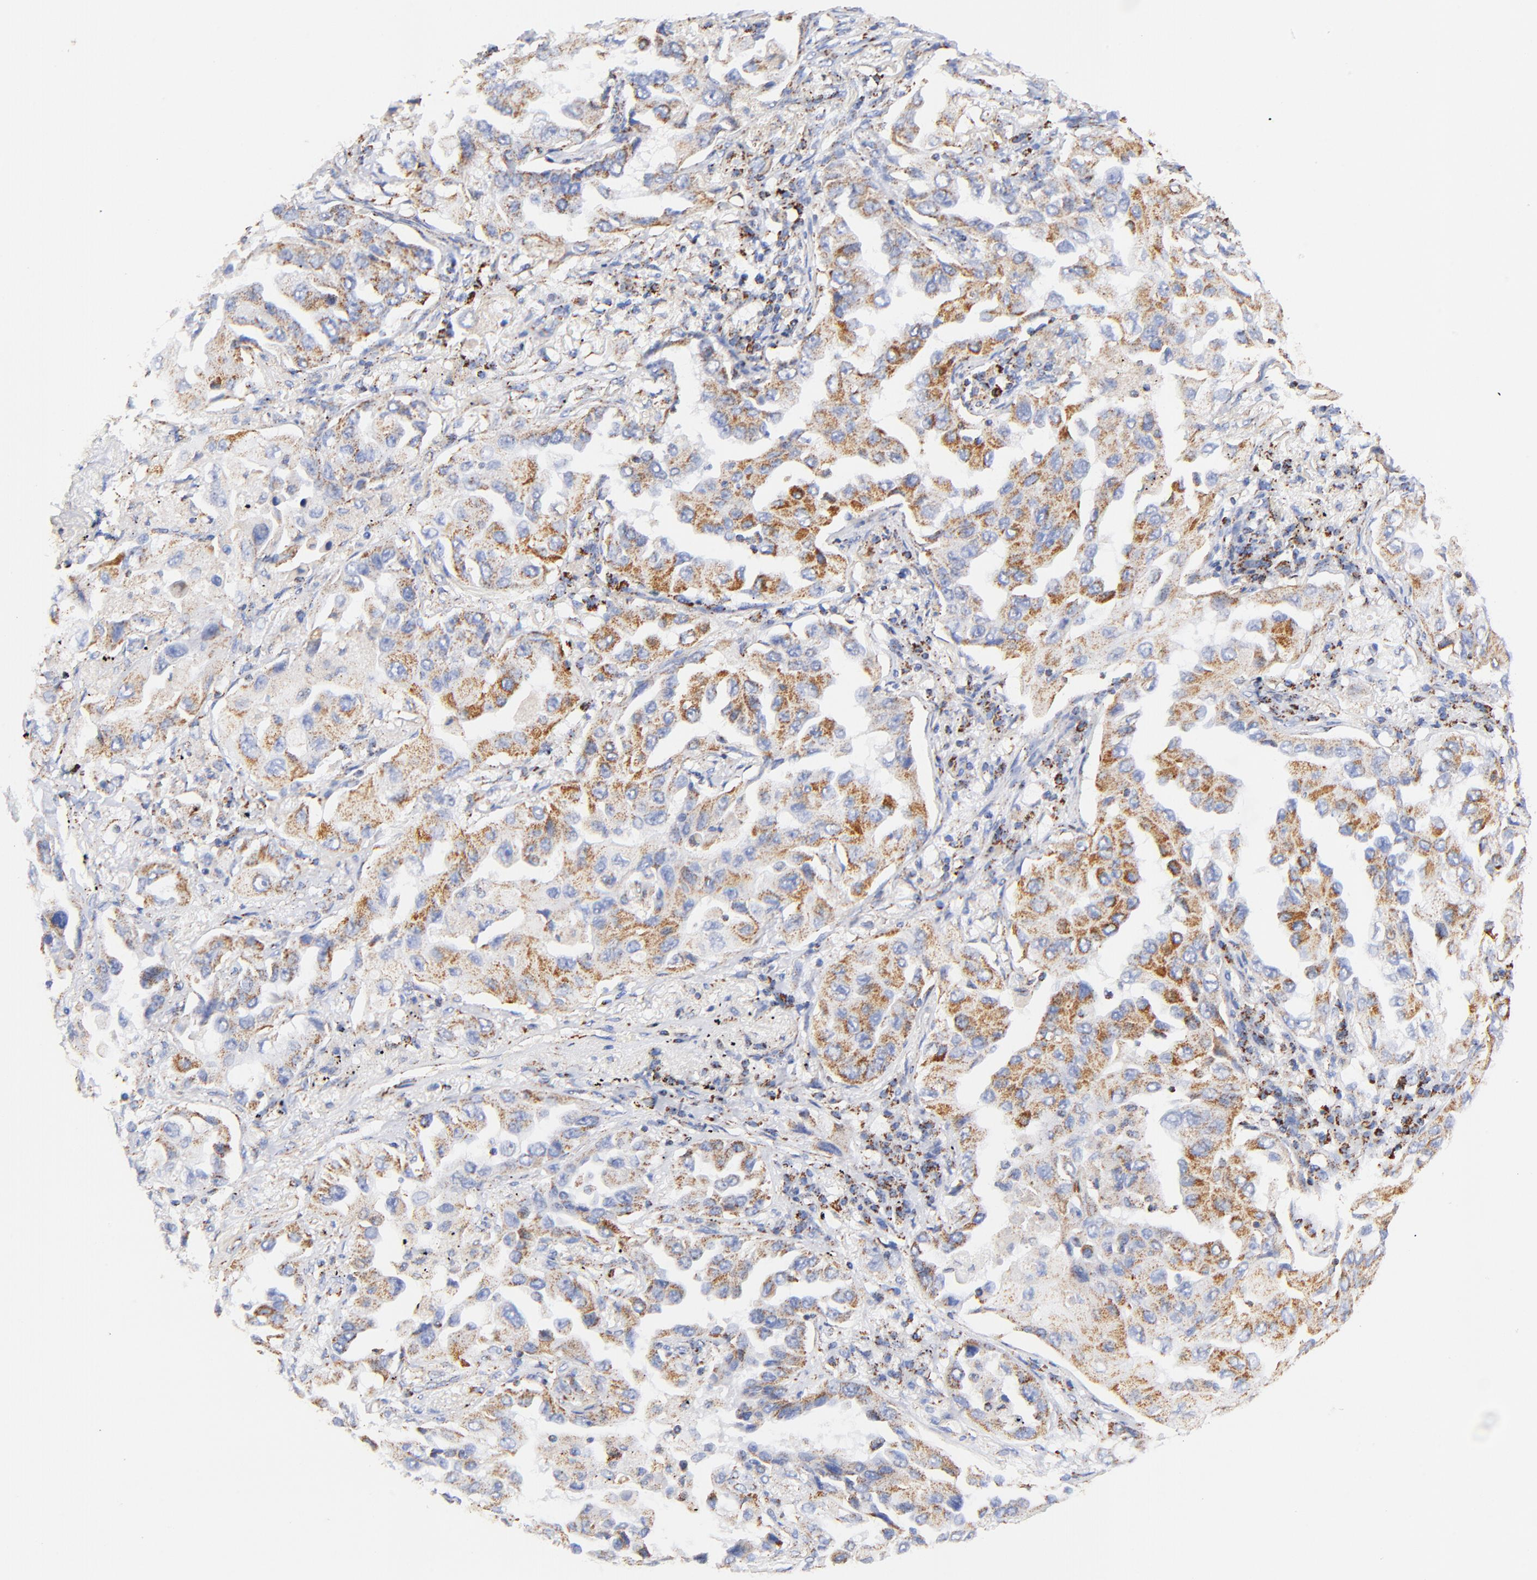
{"staining": {"intensity": "moderate", "quantity": "25%-75%", "location": "cytoplasmic/membranous"}, "tissue": "lung cancer", "cell_type": "Tumor cells", "image_type": "cancer", "snomed": [{"axis": "morphology", "description": "Adenocarcinoma, NOS"}, {"axis": "topography", "description": "Lung"}], "caption": "Immunohistochemistry (IHC) histopathology image of lung cancer stained for a protein (brown), which demonstrates medium levels of moderate cytoplasmic/membranous positivity in approximately 25%-75% of tumor cells.", "gene": "ATP5F1D", "patient": {"sex": "female", "age": 65}}